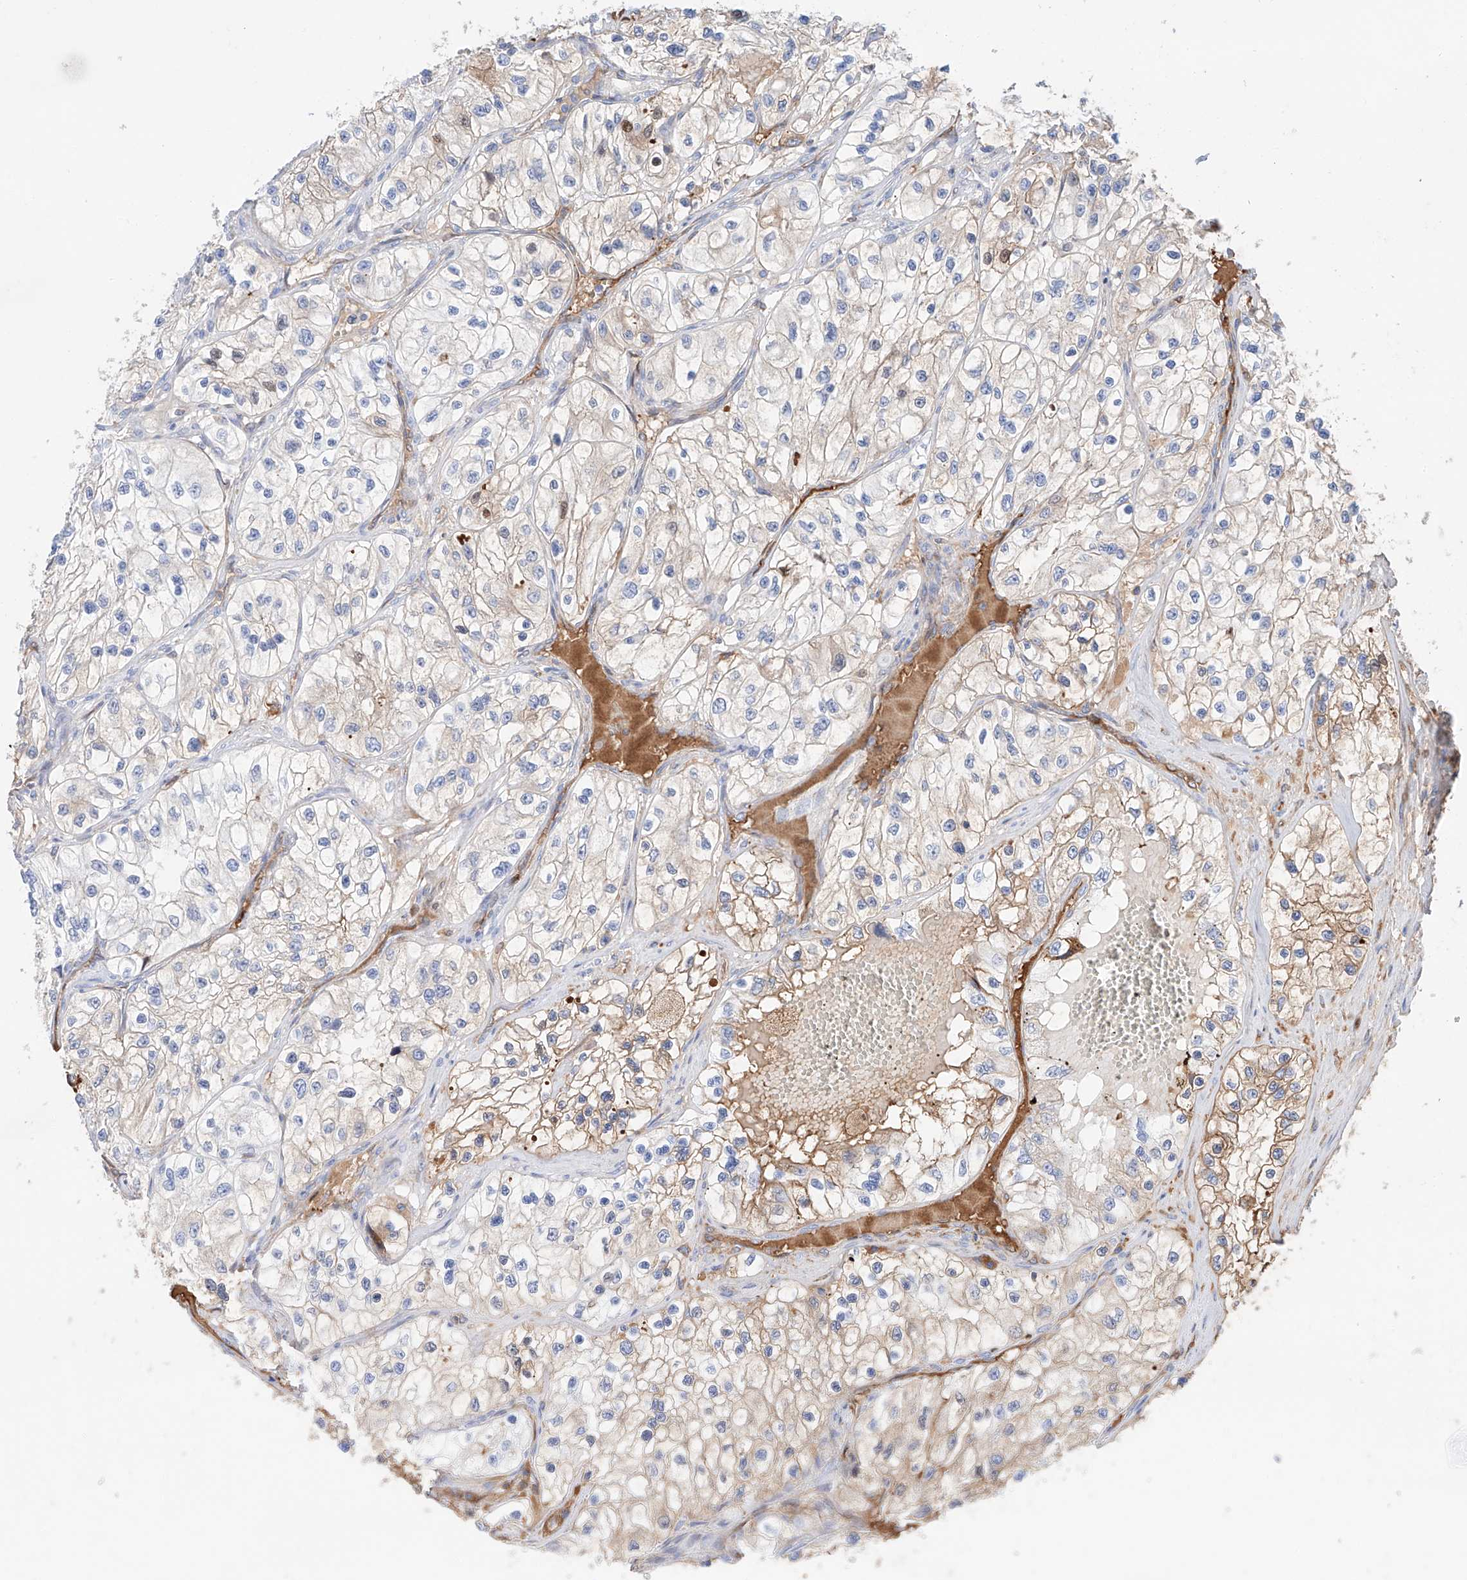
{"staining": {"intensity": "weak", "quantity": "25%-75%", "location": "cytoplasmic/membranous"}, "tissue": "renal cancer", "cell_type": "Tumor cells", "image_type": "cancer", "snomed": [{"axis": "morphology", "description": "Adenocarcinoma, NOS"}, {"axis": "topography", "description": "Kidney"}], "caption": "This is a histology image of immunohistochemistry staining of renal adenocarcinoma, which shows weak staining in the cytoplasmic/membranous of tumor cells.", "gene": "PGGT1B", "patient": {"sex": "female", "age": 57}}